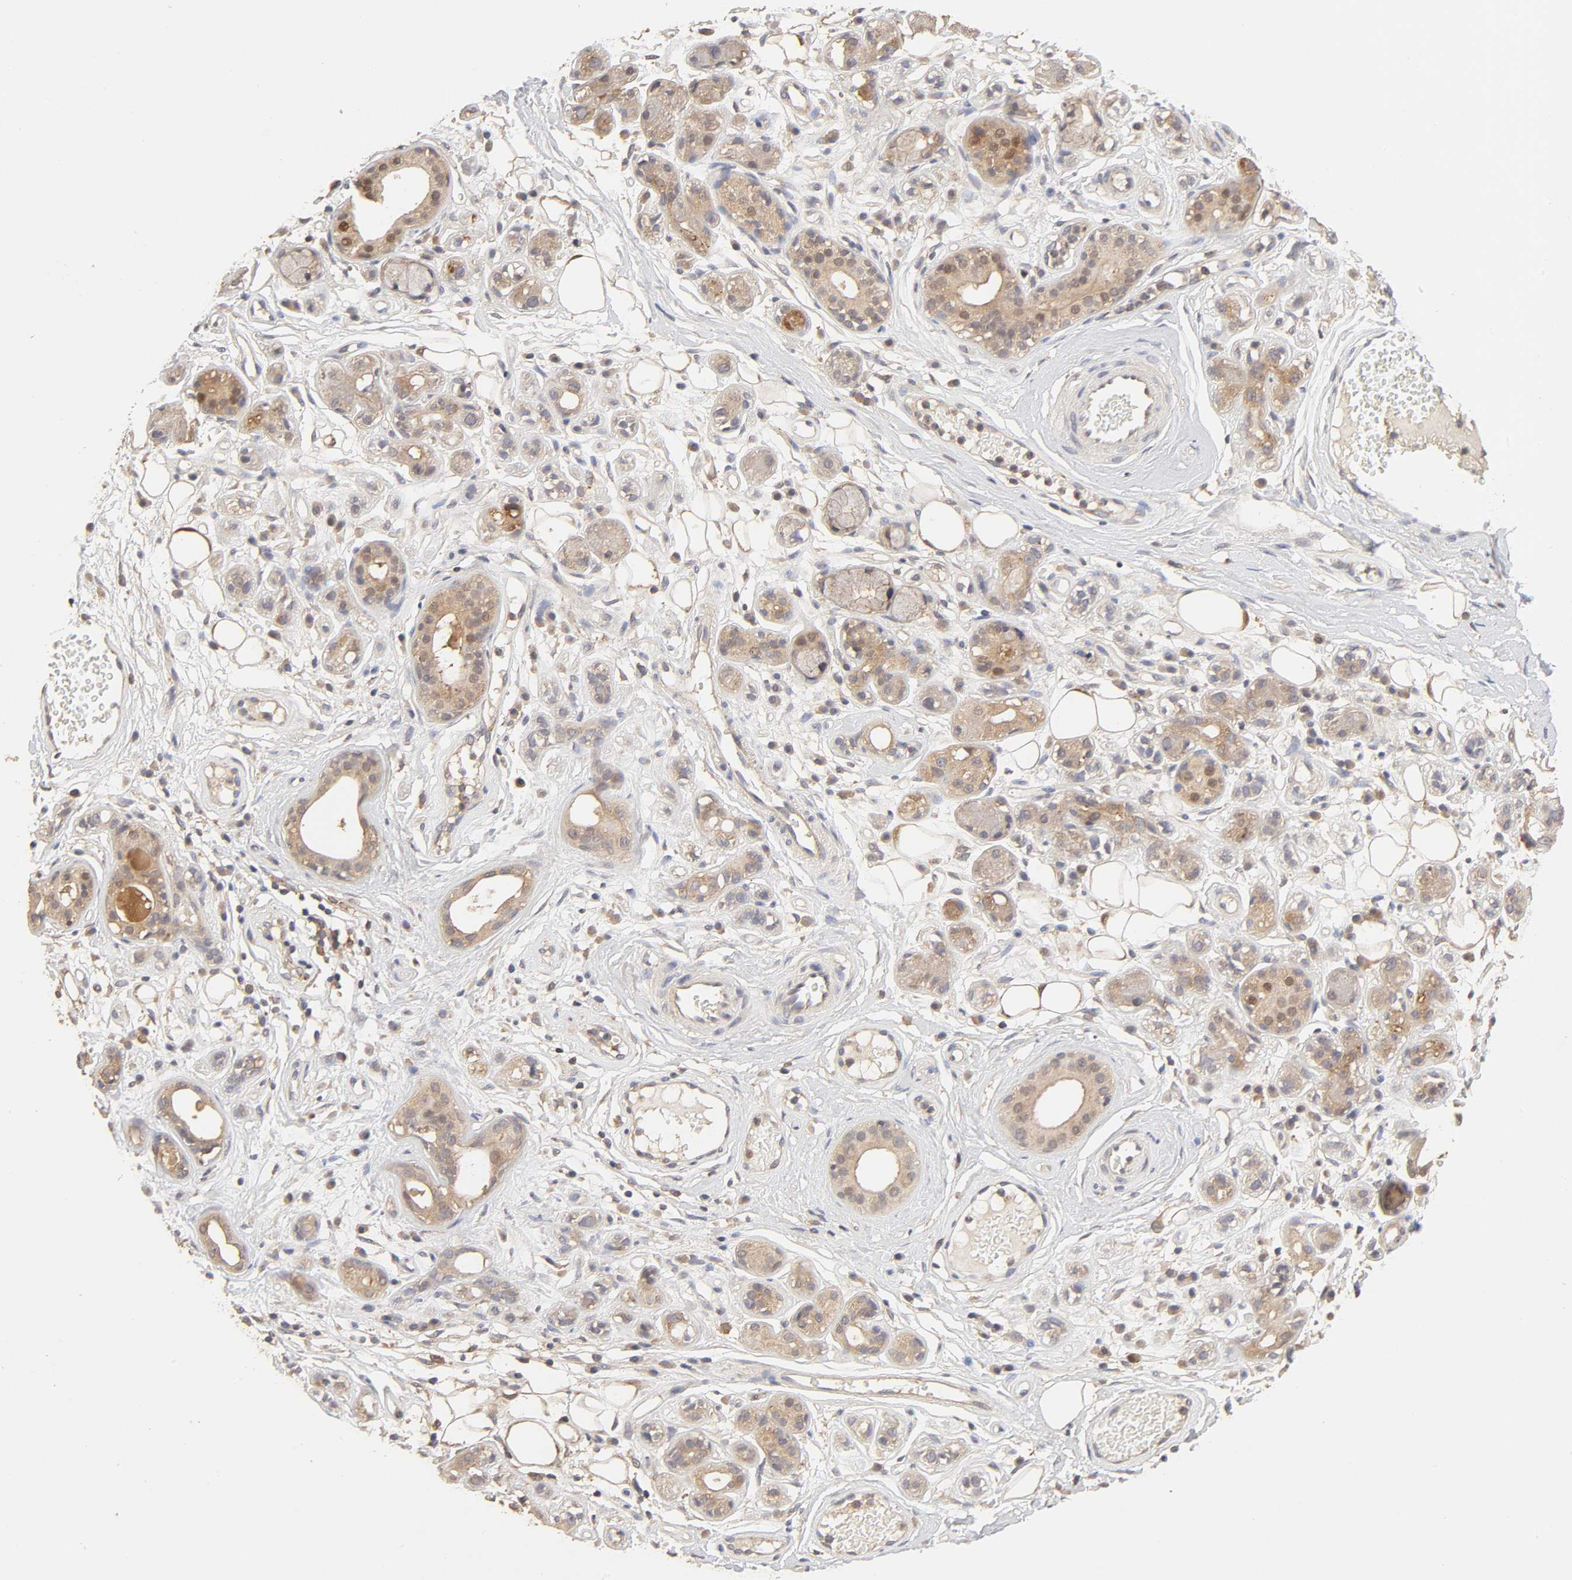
{"staining": {"intensity": "moderate", "quantity": "25%-75%", "location": "cytoplasmic/membranous,nuclear"}, "tissue": "salivary gland", "cell_type": "Glandular cells", "image_type": "normal", "snomed": [{"axis": "morphology", "description": "Normal tissue, NOS"}, {"axis": "topography", "description": "Salivary gland"}], "caption": "Salivary gland stained with IHC demonstrates moderate cytoplasmic/membranous,nuclear expression in about 25%-75% of glandular cells. (Stains: DAB in brown, nuclei in blue, Microscopy: brightfield microscopy at high magnification).", "gene": "AP1G2", "patient": {"sex": "male", "age": 54}}